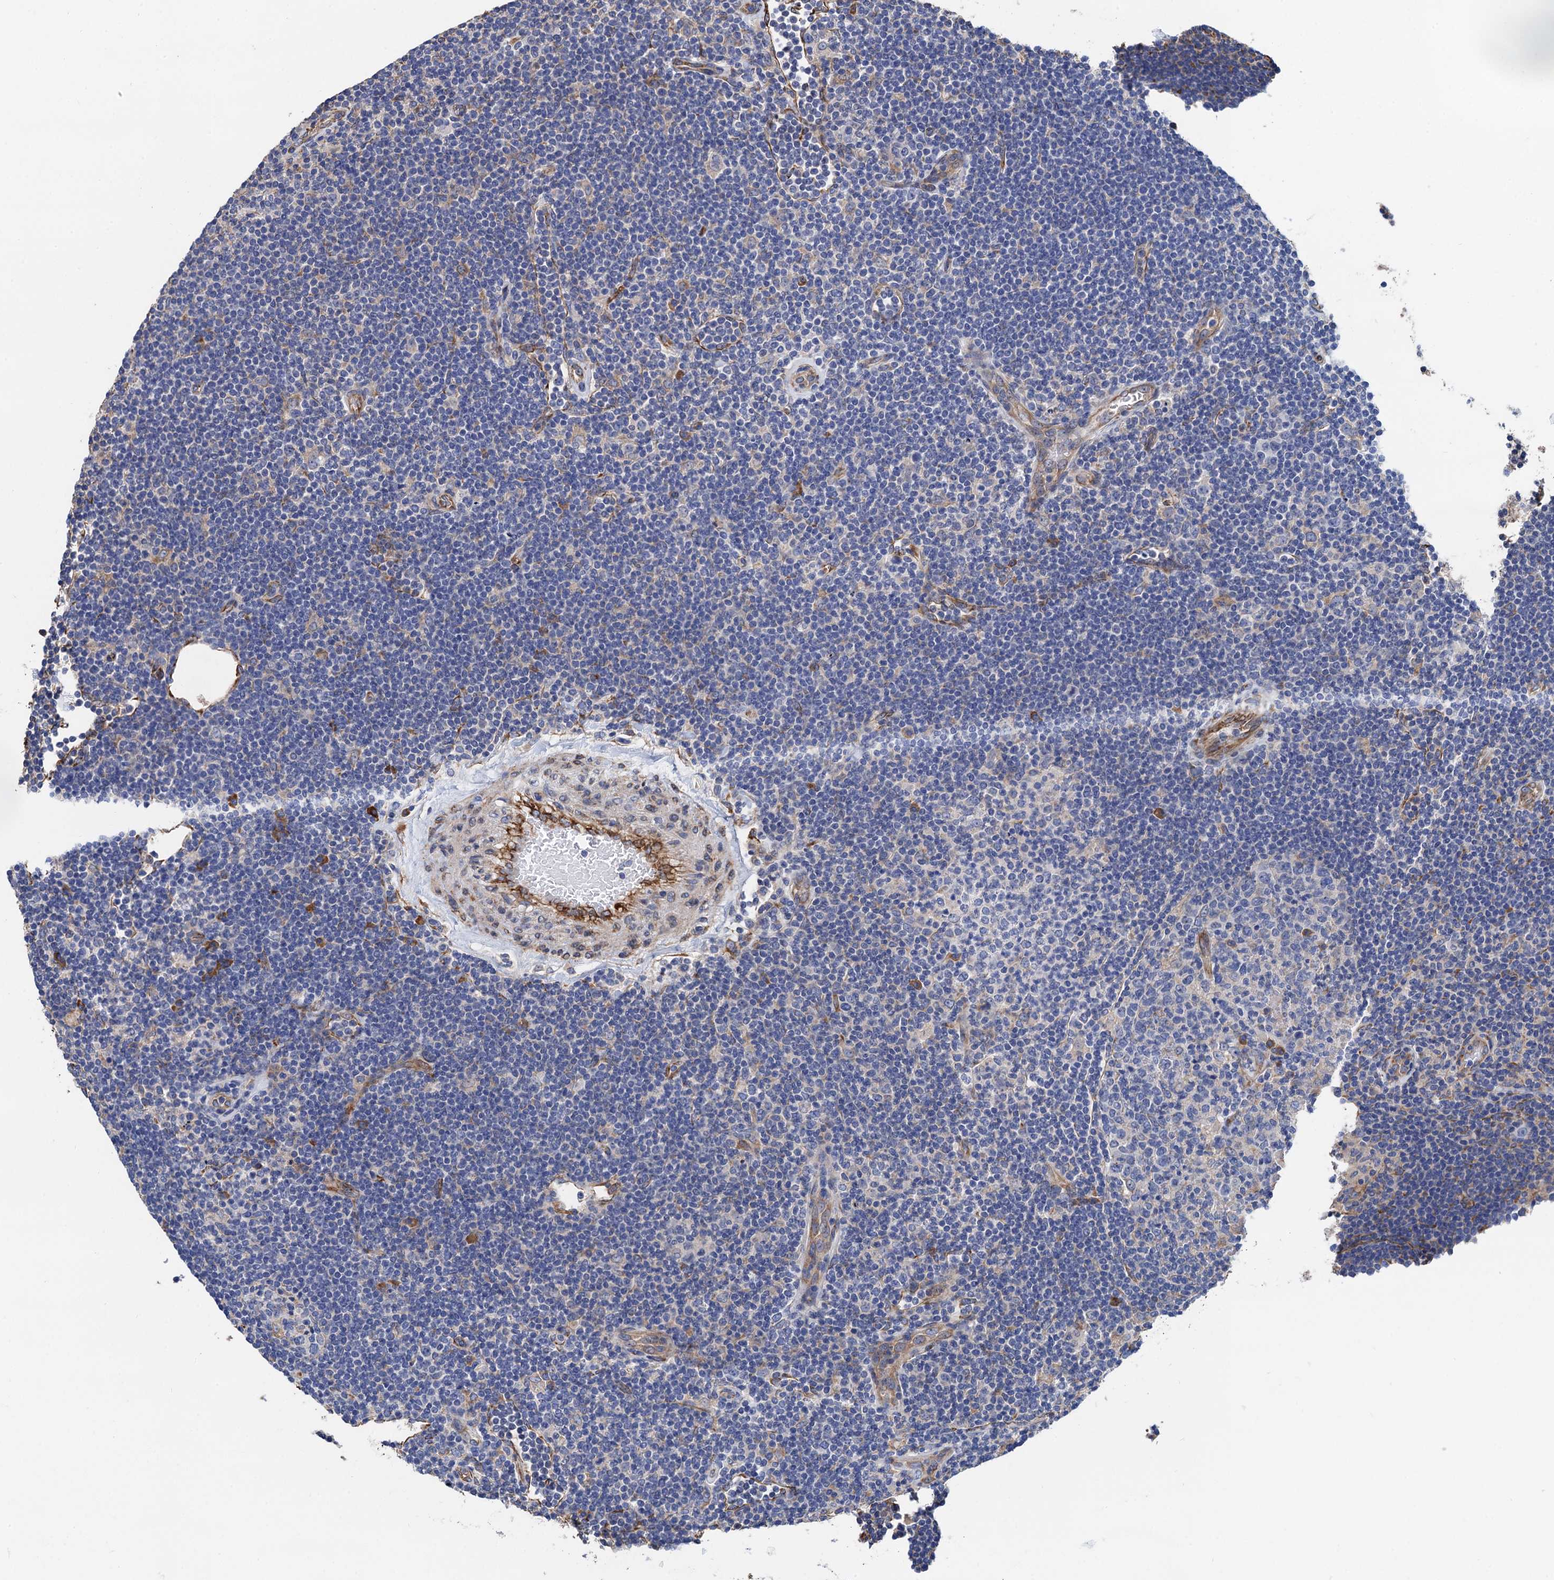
{"staining": {"intensity": "negative", "quantity": "none", "location": "none"}, "tissue": "lymphoma", "cell_type": "Tumor cells", "image_type": "cancer", "snomed": [{"axis": "morphology", "description": "Hodgkin's disease, NOS"}, {"axis": "topography", "description": "Lymph node"}], "caption": "DAB immunohistochemical staining of human lymphoma shows no significant expression in tumor cells.", "gene": "CNNM1", "patient": {"sex": "female", "age": 57}}